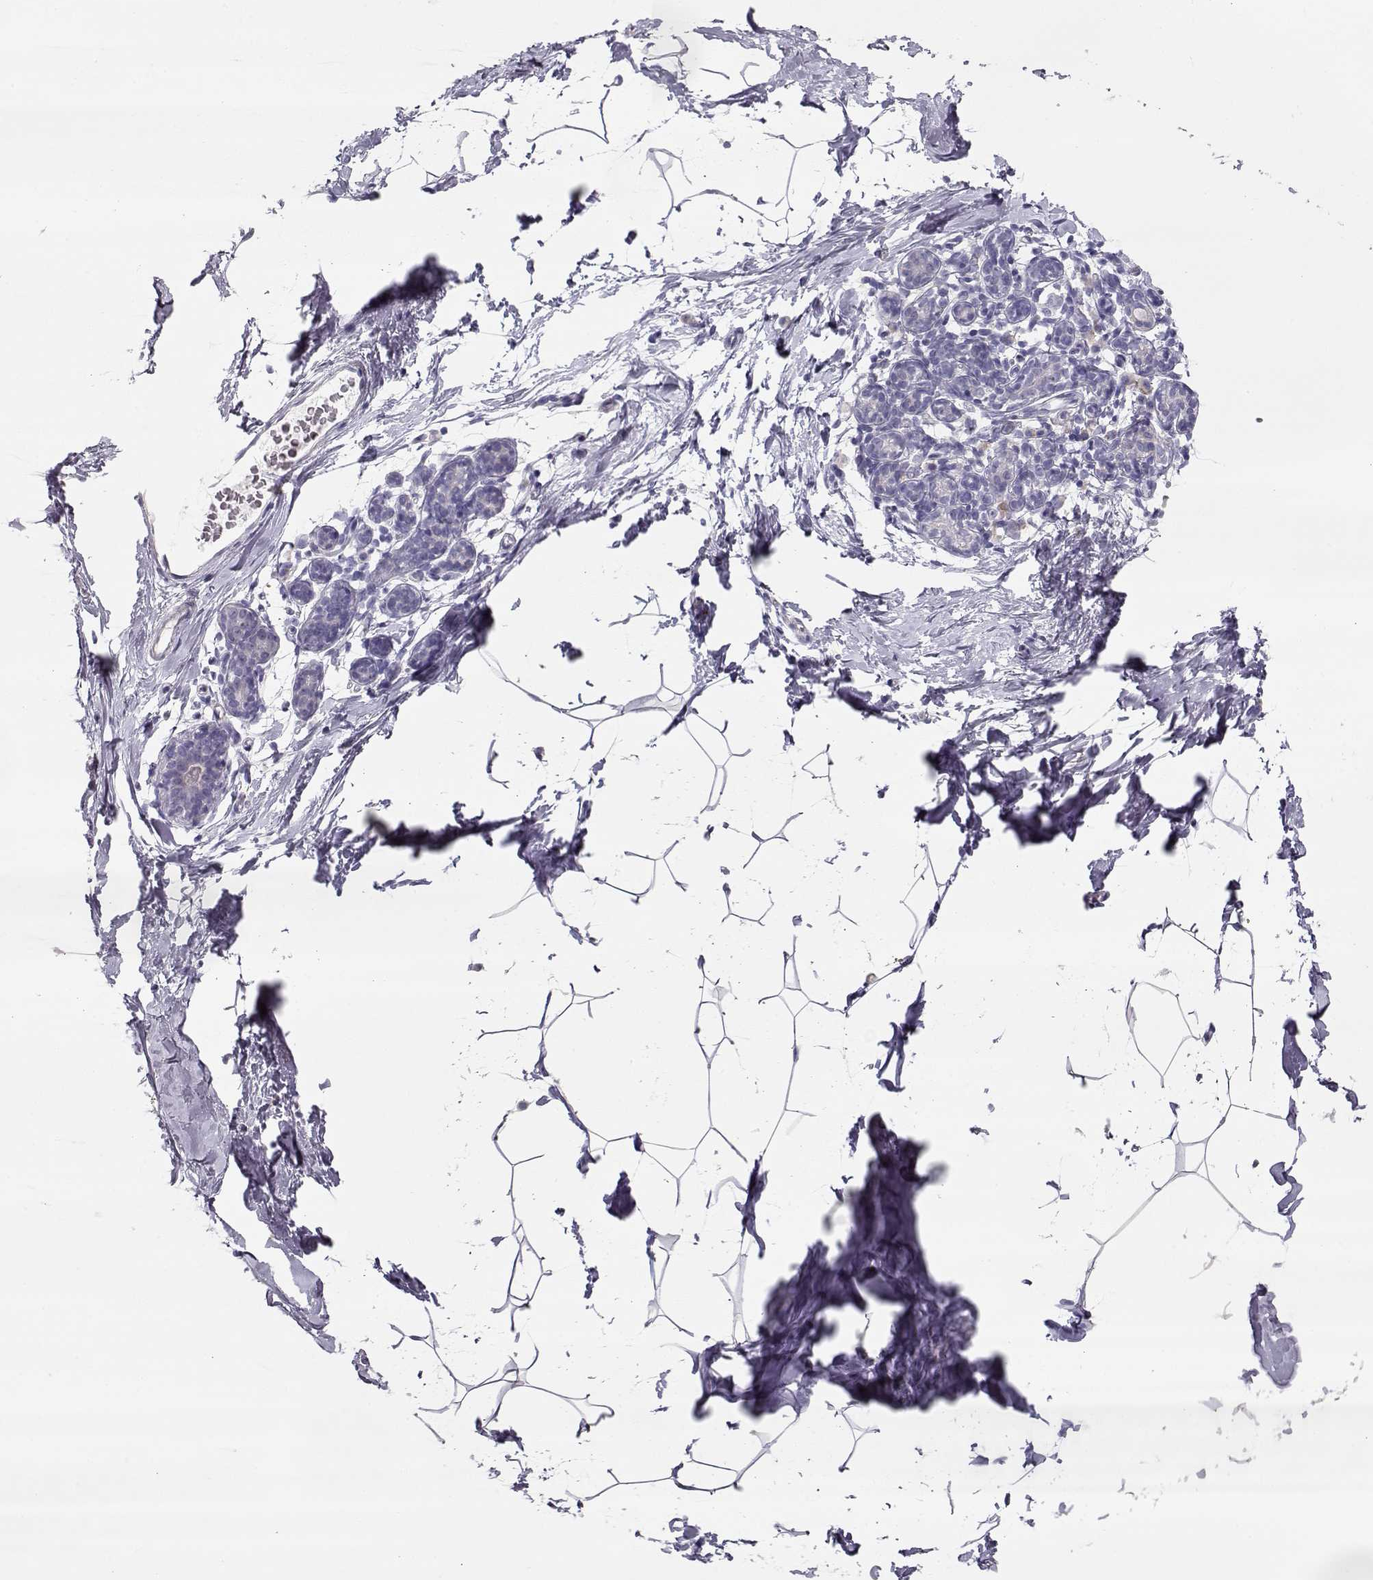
{"staining": {"intensity": "negative", "quantity": "none", "location": "none"}, "tissue": "breast", "cell_type": "Adipocytes", "image_type": "normal", "snomed": [{"axis": "morphology", "description": "Normal tissue, NOS"}, {"axis": "topography", "description": "Breast"}], "caption": "The immunohistochemistry (IHC) histopathology image has no significant positivity in adipocytes of breast. (Stains: DAB (3,3'-diaminobenzidine) immunohistochemistry with hematoxylin counter stain, Microscopy: brightfield microscopy at high magnification).", "gene": "GLIPR1L2", "patient": {"sex": "female", "age": 32}}